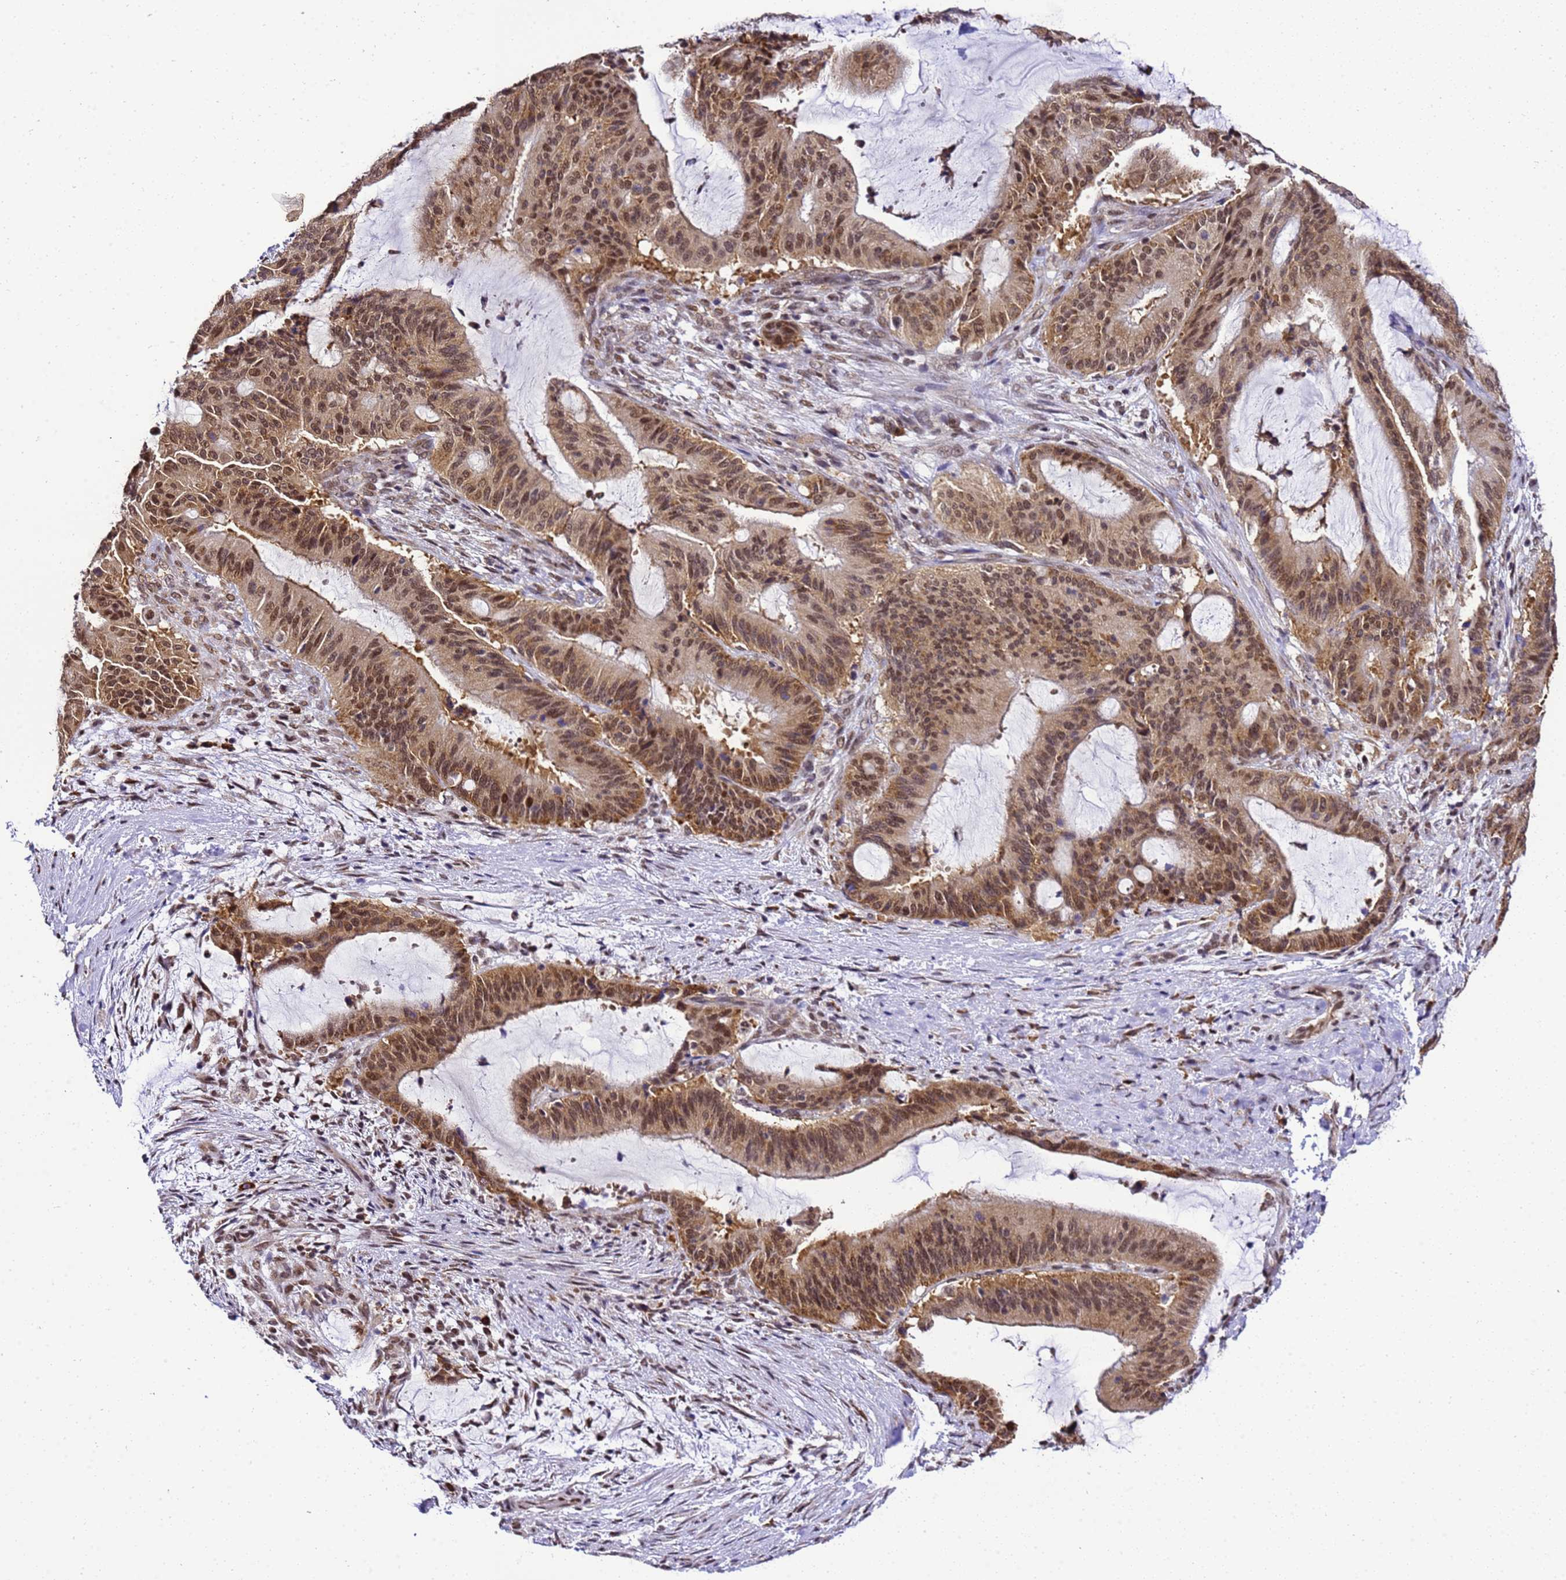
{"staining": {"intensity": "moderate", "quantity": ">75%", "location": "cytoplasmic/membranous,nuclear"}, "tissue": "liver cancer", "cell_type": "Tumor cells", "image_type": "cancer", "snomed": [{"axis": "morphology", "description": "Normal tissue, NOS"}, {"axis": "morphology", "description": "Cholangiocarcinoma"}, {"axis": "topography", "description": "Liver"}, {"axis": "topography", "description": "Peripheral nerve tissue"}], "caption": "The histopathology image shows immunohistochemical staining of liver cholangiocarcinoma. There is moderate cytoplasmic/membranous and nuclear positivity is identified in about >75% of tumor cells. The protein of interest is stained brown, and the nuclei are stained in blue (DAB (3,3'-diaminobenzidine) IHC with brightfield microscopy, high magnification).", "gene": "SMN1", "patient": {"sex": "female", "age": 73}}